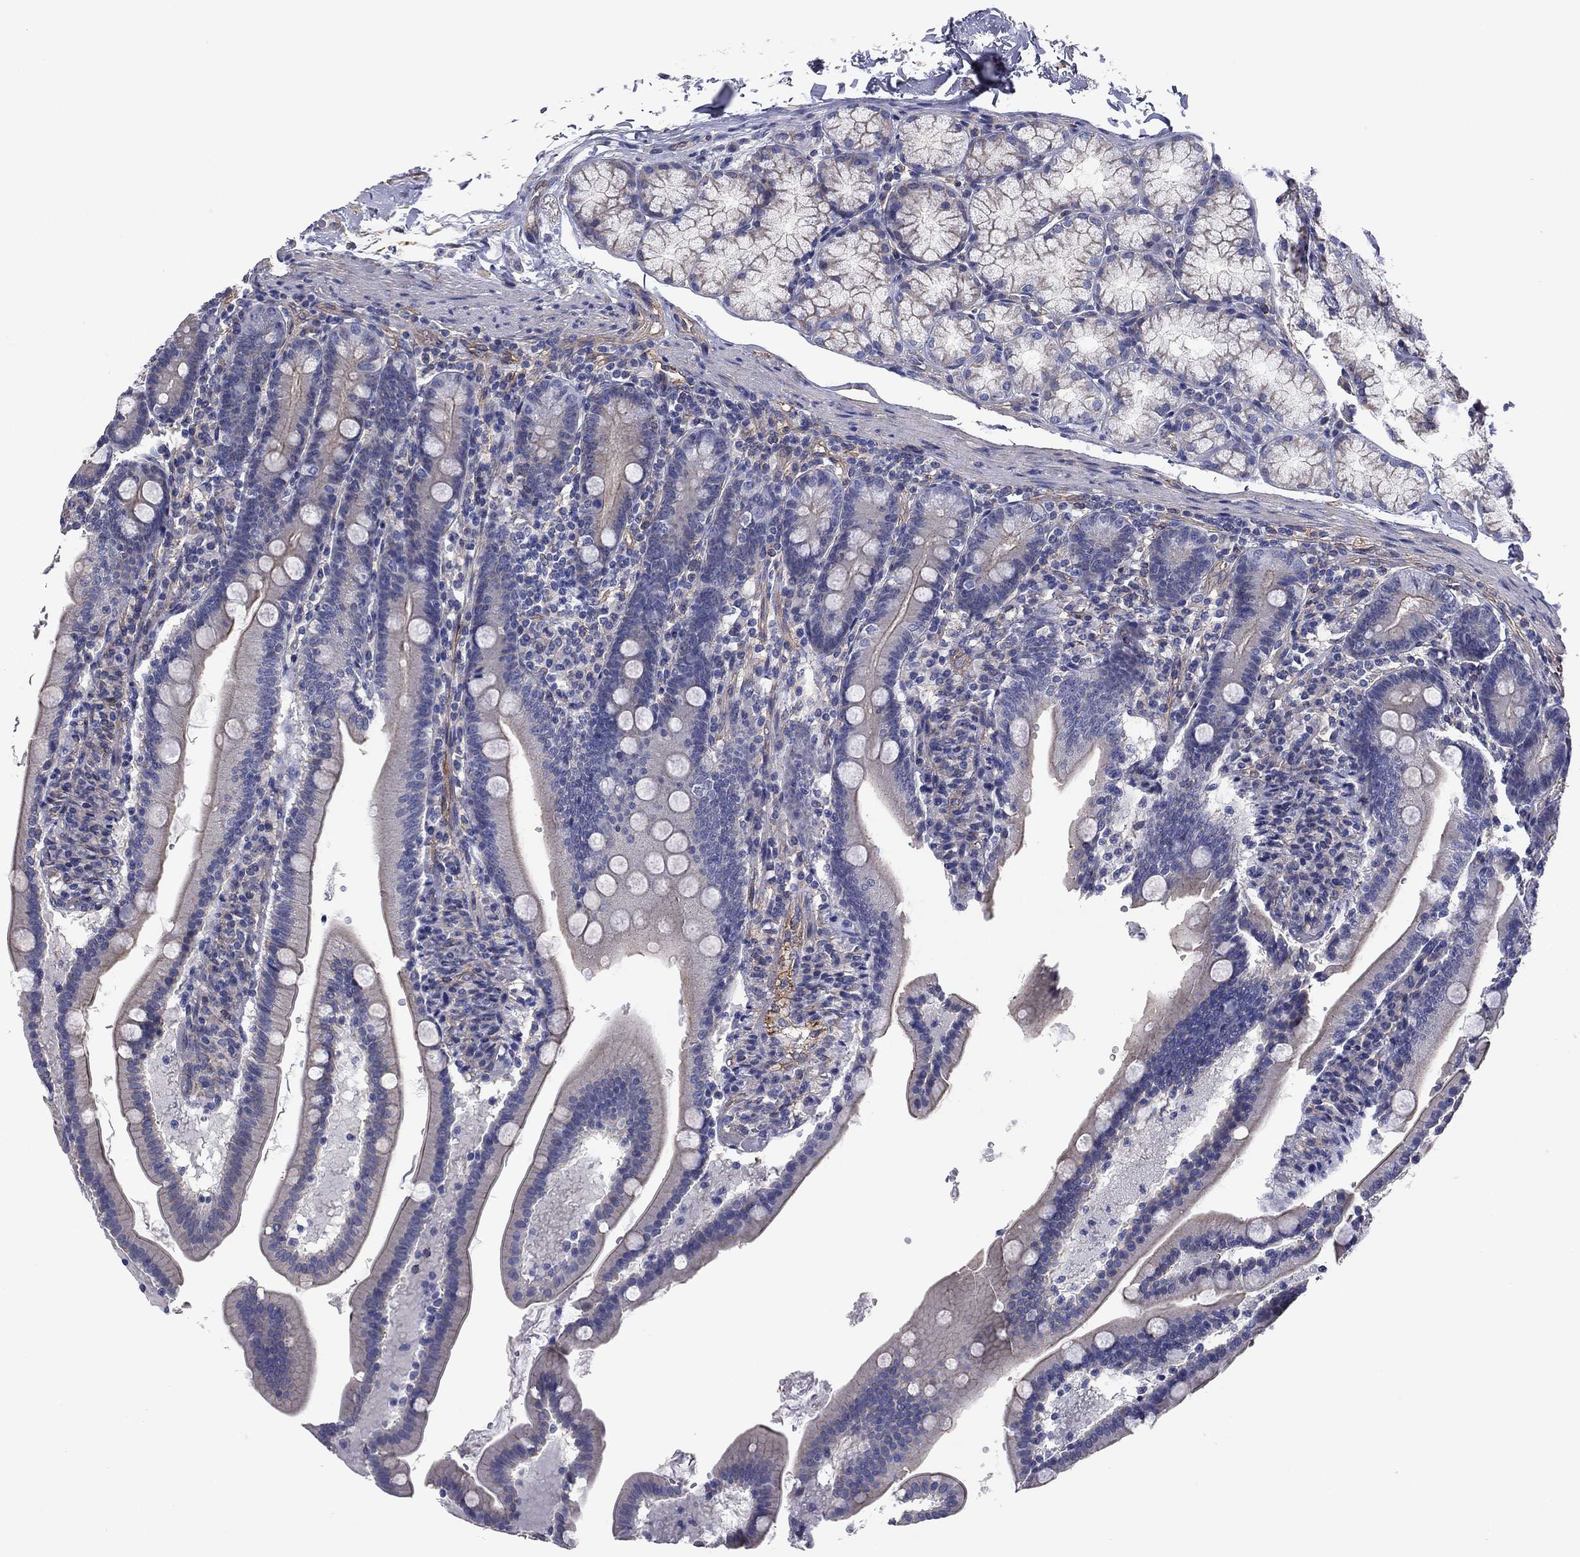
{"staining": {"intensity": "moderate", "quantity": "<25%", "location": "cytoplasmic/membranous"}, "tissue": "duodenum", "cell_type": "Glandular cells", "image_type": "normal", "snomed": [{"axis": "morphology", "description": "Normal tissue, NOS"}, {"axis": "topography", "description": "Duodenum"}], "caption": "This micrograph shows IHC staining of benign human duodenum, with low moderate cytoplasmic/membranous expression in about <25% of glandular cells.", "gene": "TCHH", "patient": {"sex": "female", "age": 67}}